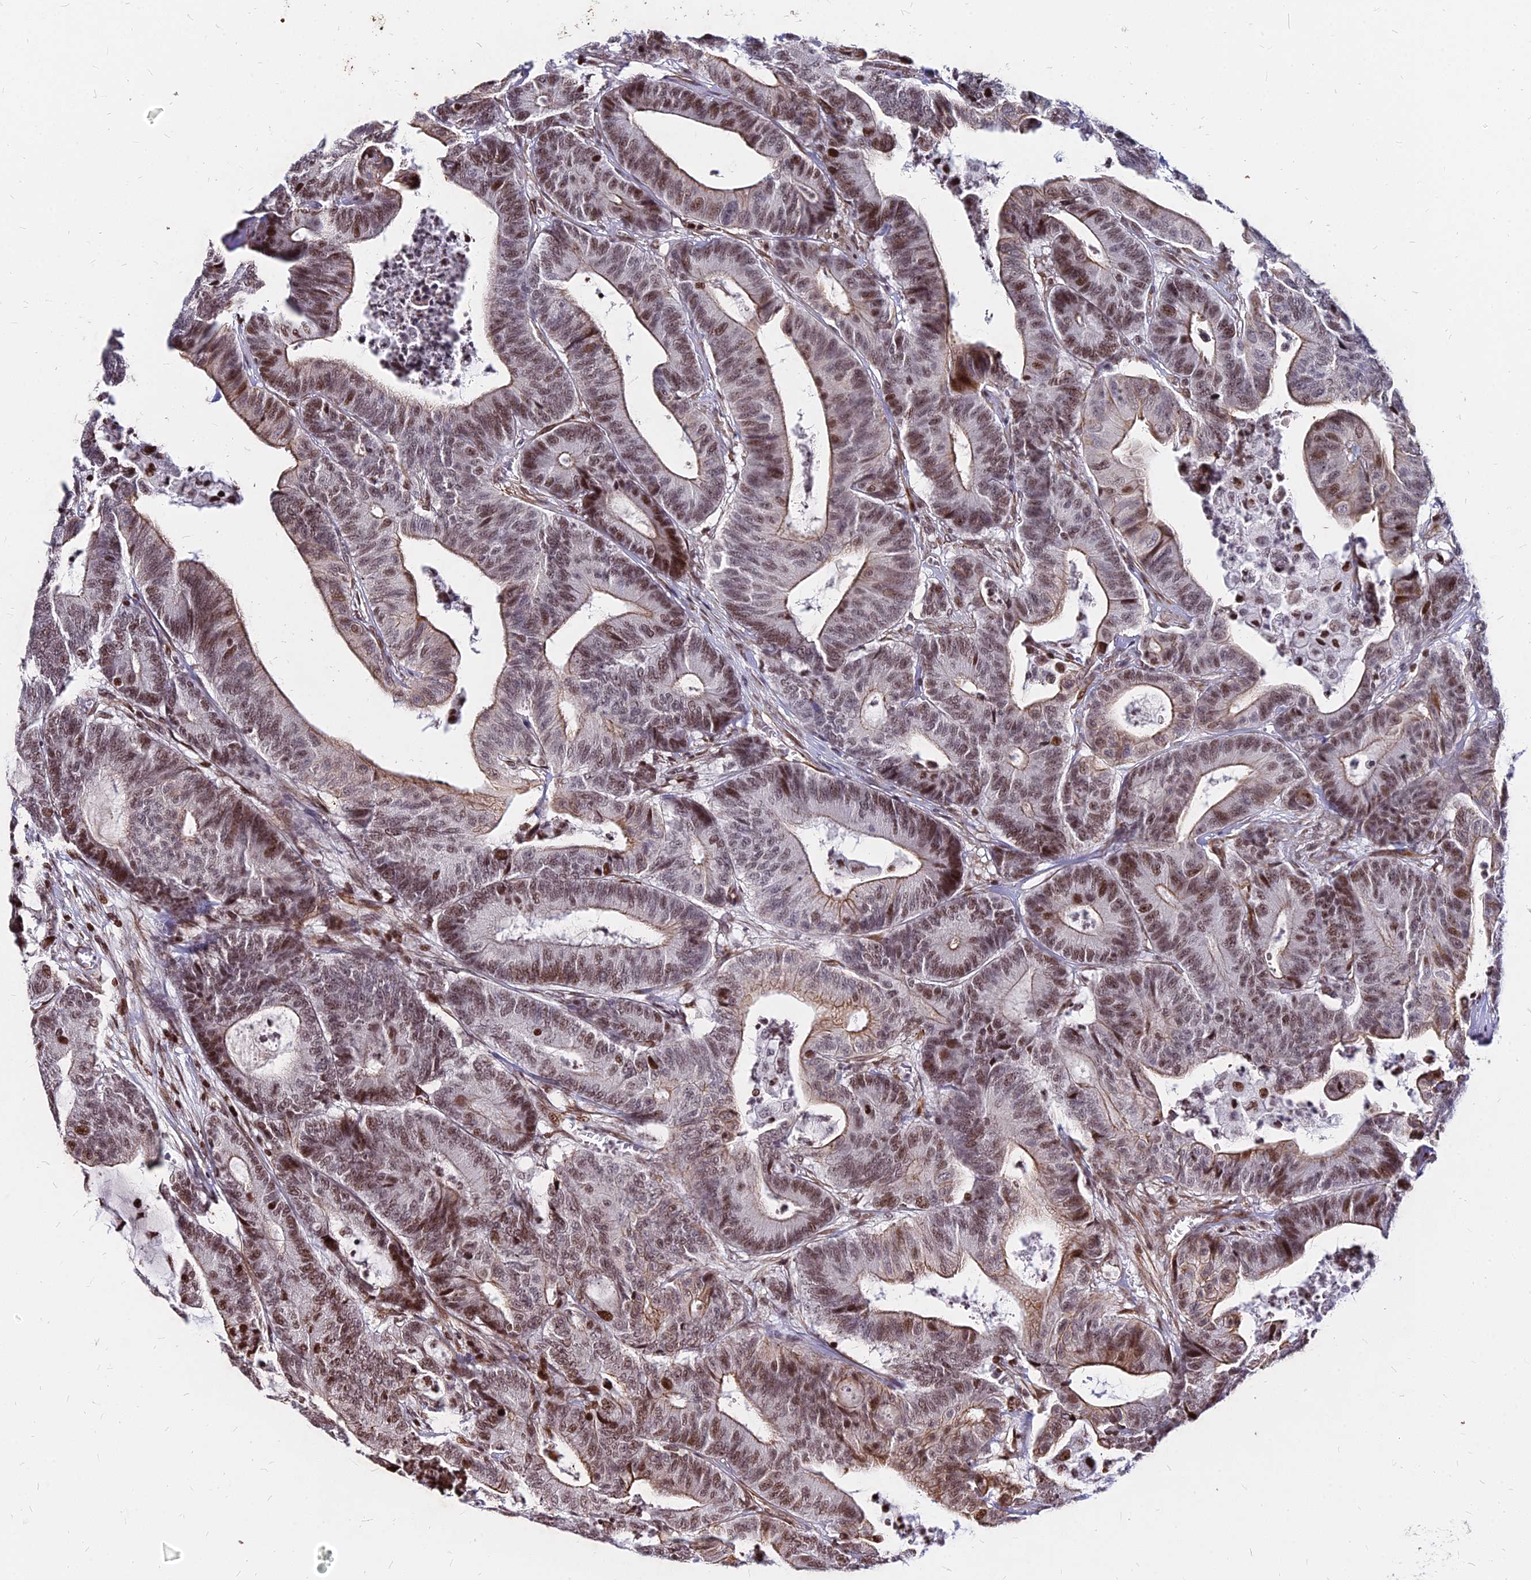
{"staining": {"intensity": "moderate", "quantity": ">75%", "location": "cytoplasmic/membranous,nuclear"}, "tissue": "colorectal cancer", "cell_type": "Tumor cells", "image_type": "cancer", "snomed": [{"axis": "morphology", "description": "Adenocarcinoma, NOS"}, {"axis": "topography", "description": "Colon"}], "caption": "Colorectal cancer stained with a protein marker displays moderate staining in tumor cells.", "gene": "NYAP2", "patient": {"sex": "female", "age": 84}}